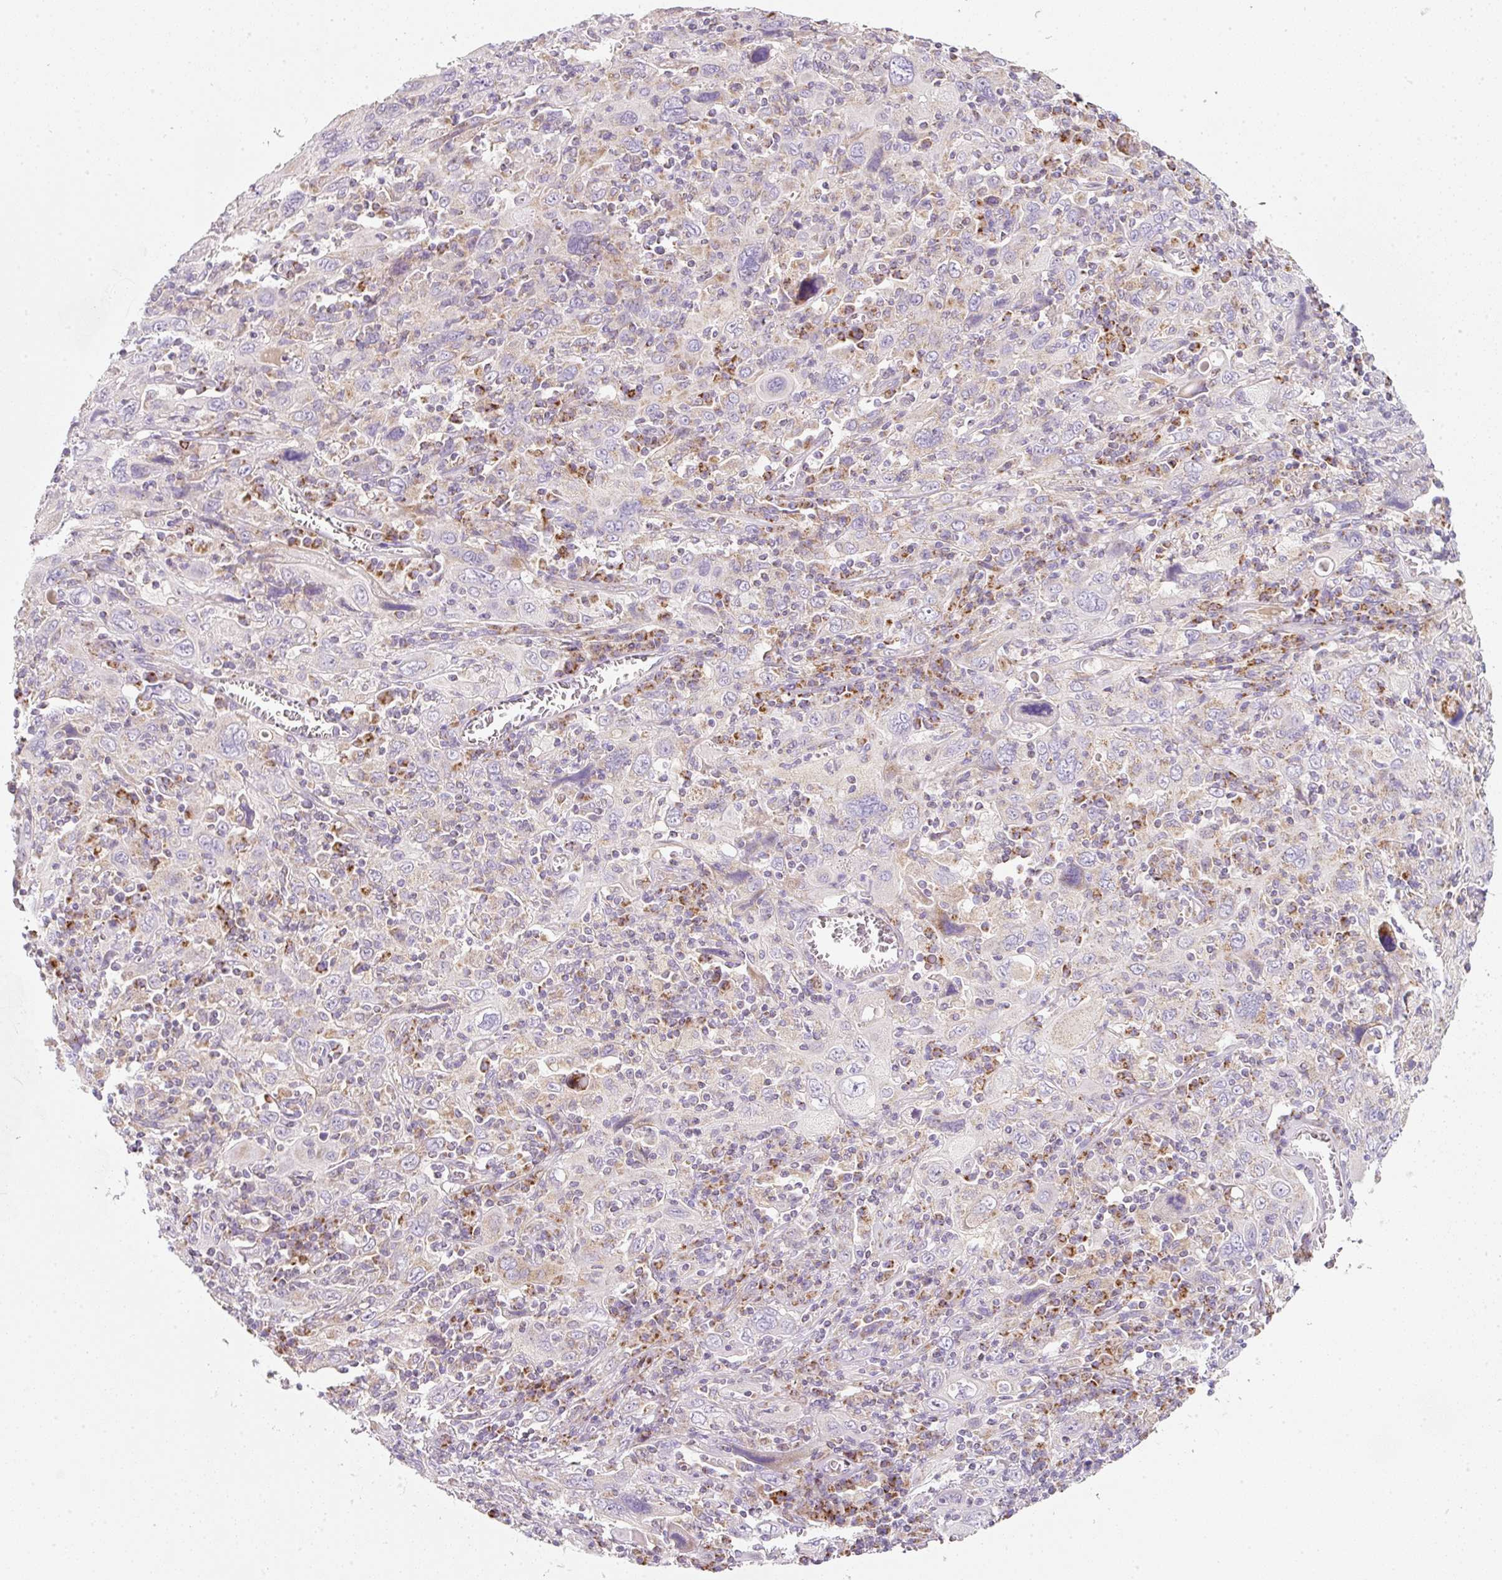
{"staining": {"intensity": "negative", "quantity": "none", "location": "none"}, "tissue": "cervical cancer", "cell_type": "Tumor cells", "image_type": "cancer", "snomed": [{"axis": "morphology", "description": "Squamous cell carcinoma, NOS"}, {"axis": "topography", "description": "Cervix"}], "caption": "Tumor cells are negative for protein expression in human squamous cell carcinoma (cervical).", "gene": "NDUFA1", "patient": {"sex": "female", "age": 46}}